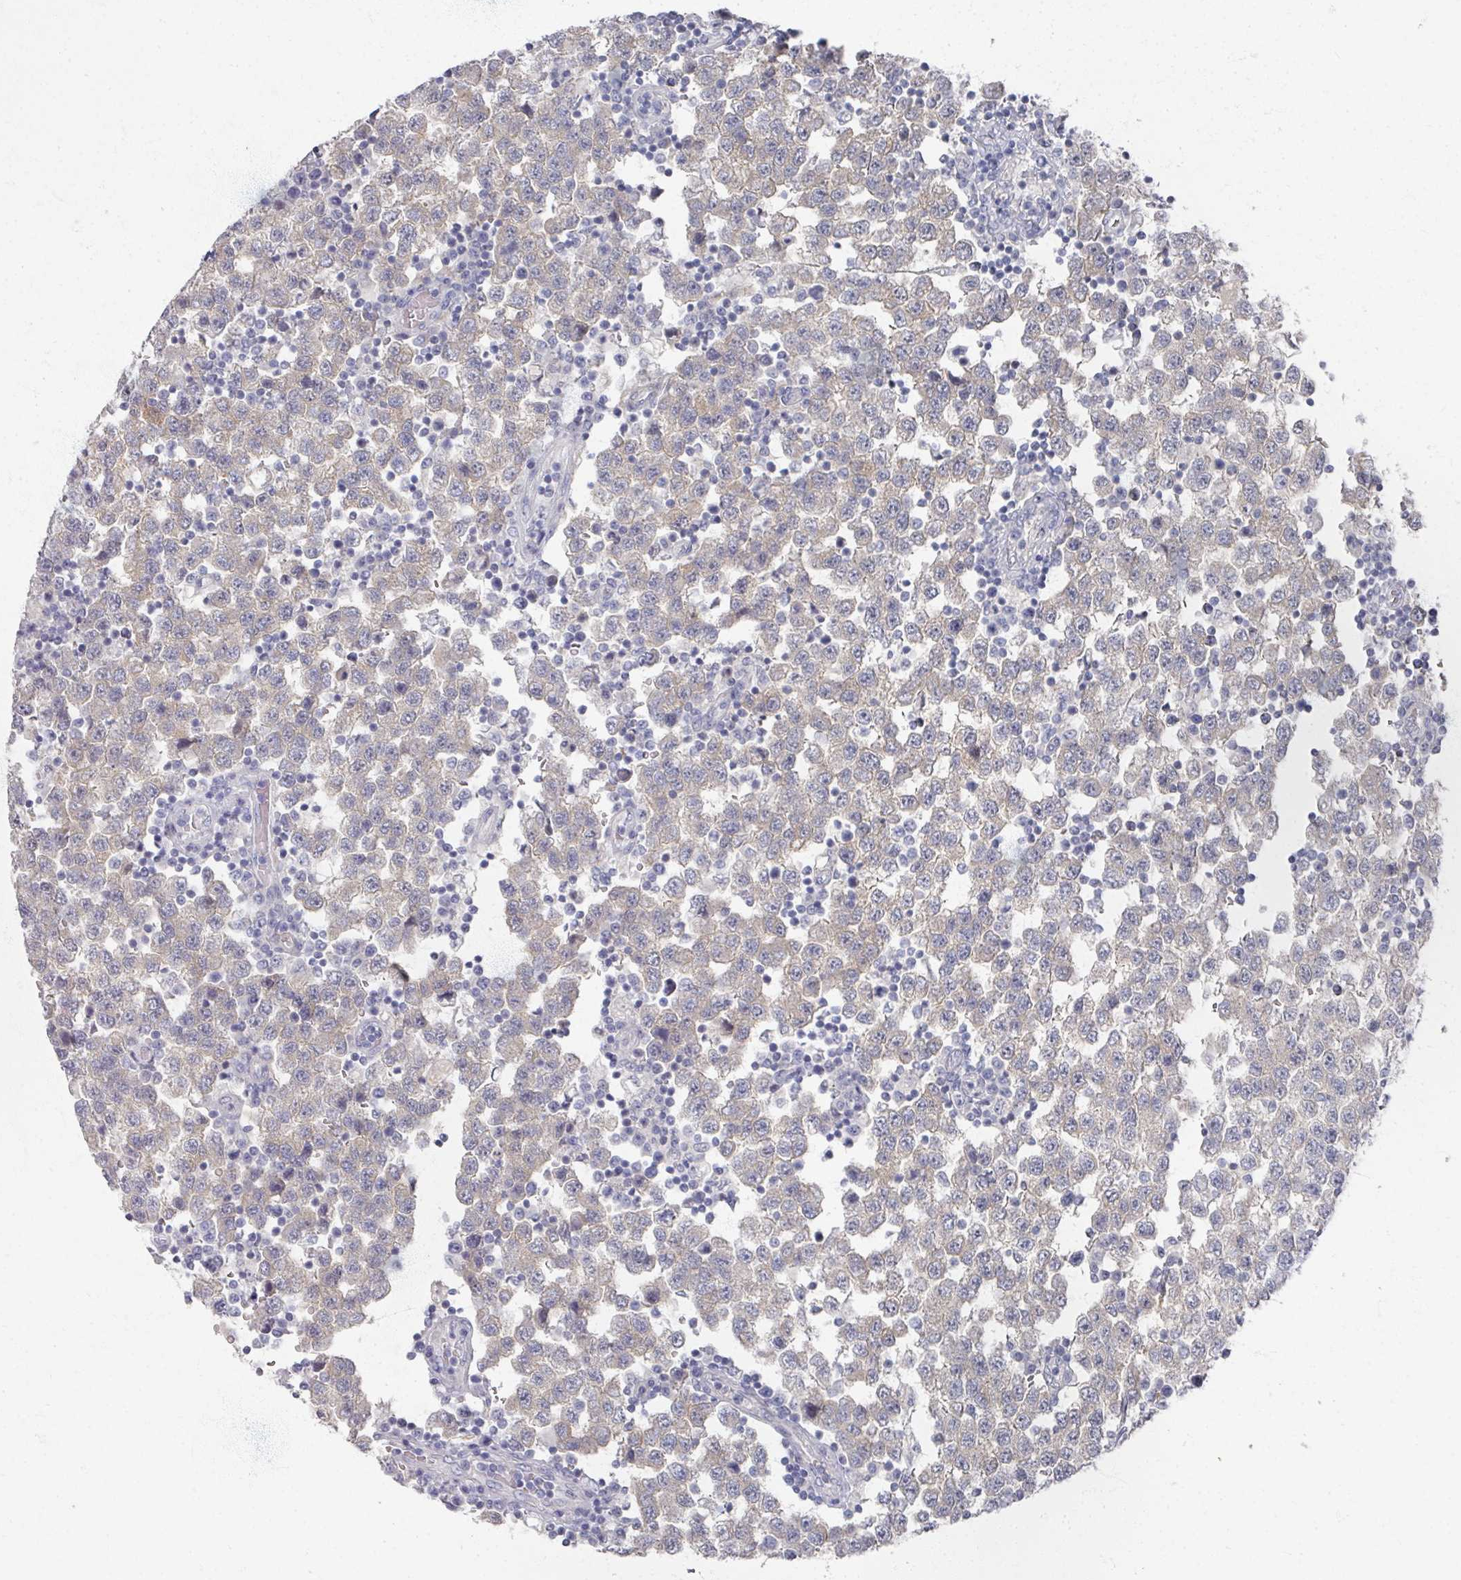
{"staining": {"intensity": "weak", "quantity": "25%-75%", "location": "cytoplasmic/membranous"}, "tissue": "testis cancer", "cell_type": "Tumor cells", "image_type": "cancer", "snomed": [{"axis": "morphology", "description": "Seminoma, NOS"}, {"axis": "topography", "description": "Testis"}], "caption": "A histopathology image showing weak cytoplasmic/membranous expression in about 25%-75% of tumor cells in testis cancer, as visualized by brown immunohistochemical staining.", "gene": "TTYH3", "patient": {"sex": "male", "age": 34}}